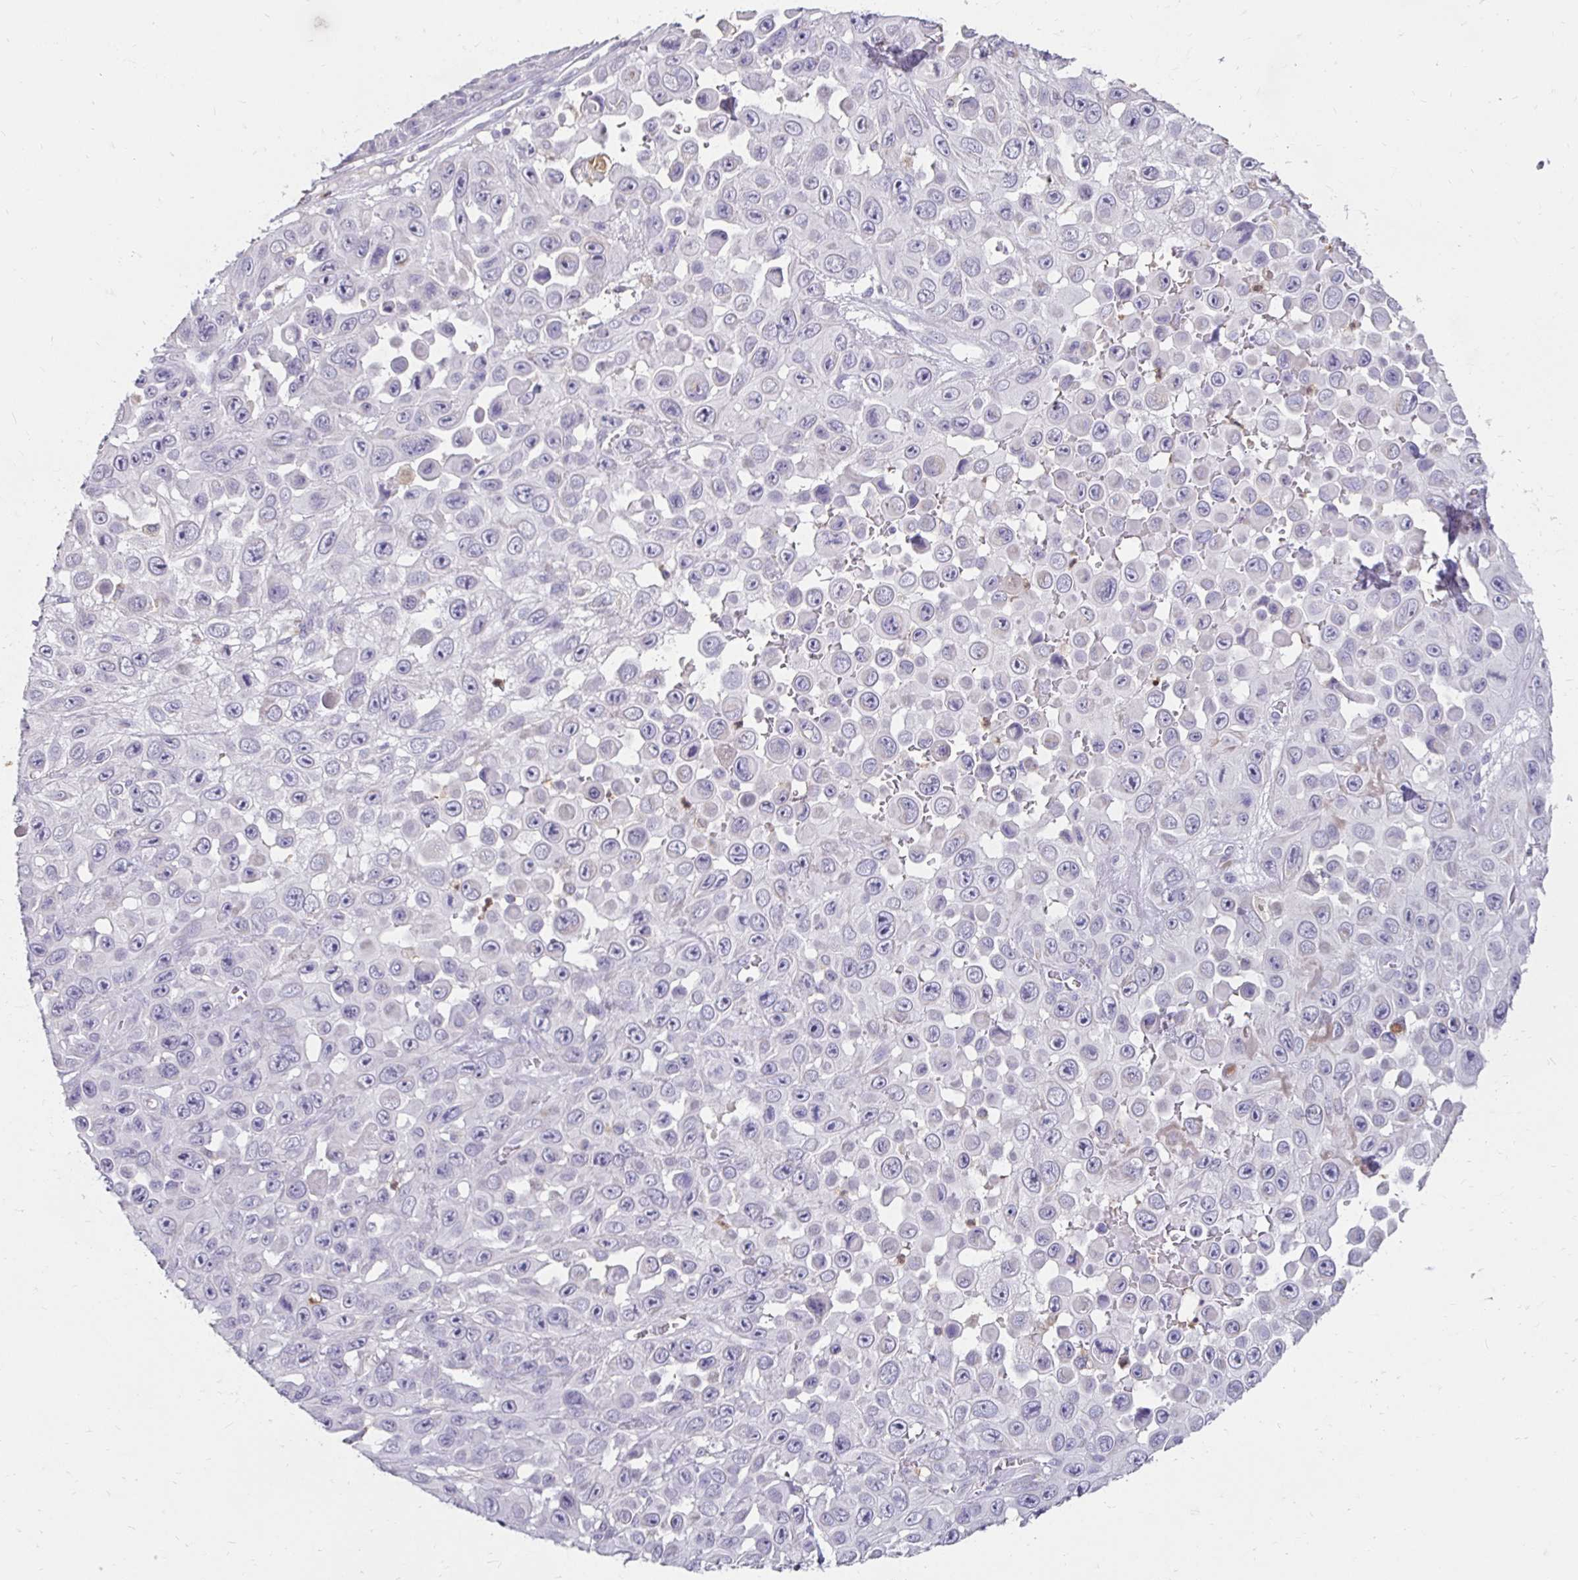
{"staining": {"intensity": "negative", "quantity": "none", "location": "none"}, "tissue": "skin cancer", "cell_type": "Tumor cells", "image_type": "cancer", "snomed": [{"axis": "morphology", "description": "Squamous cell carcinoma, NOS"}, {"axis": "topography", "description": "Skin"}], "caption": "A high-resolution histopathology image shows IHC staining of skin cancer, which displays no significant expression in tumor cells.", "gene": "GK2", "patient": {"sex": "male", "age": 81}}